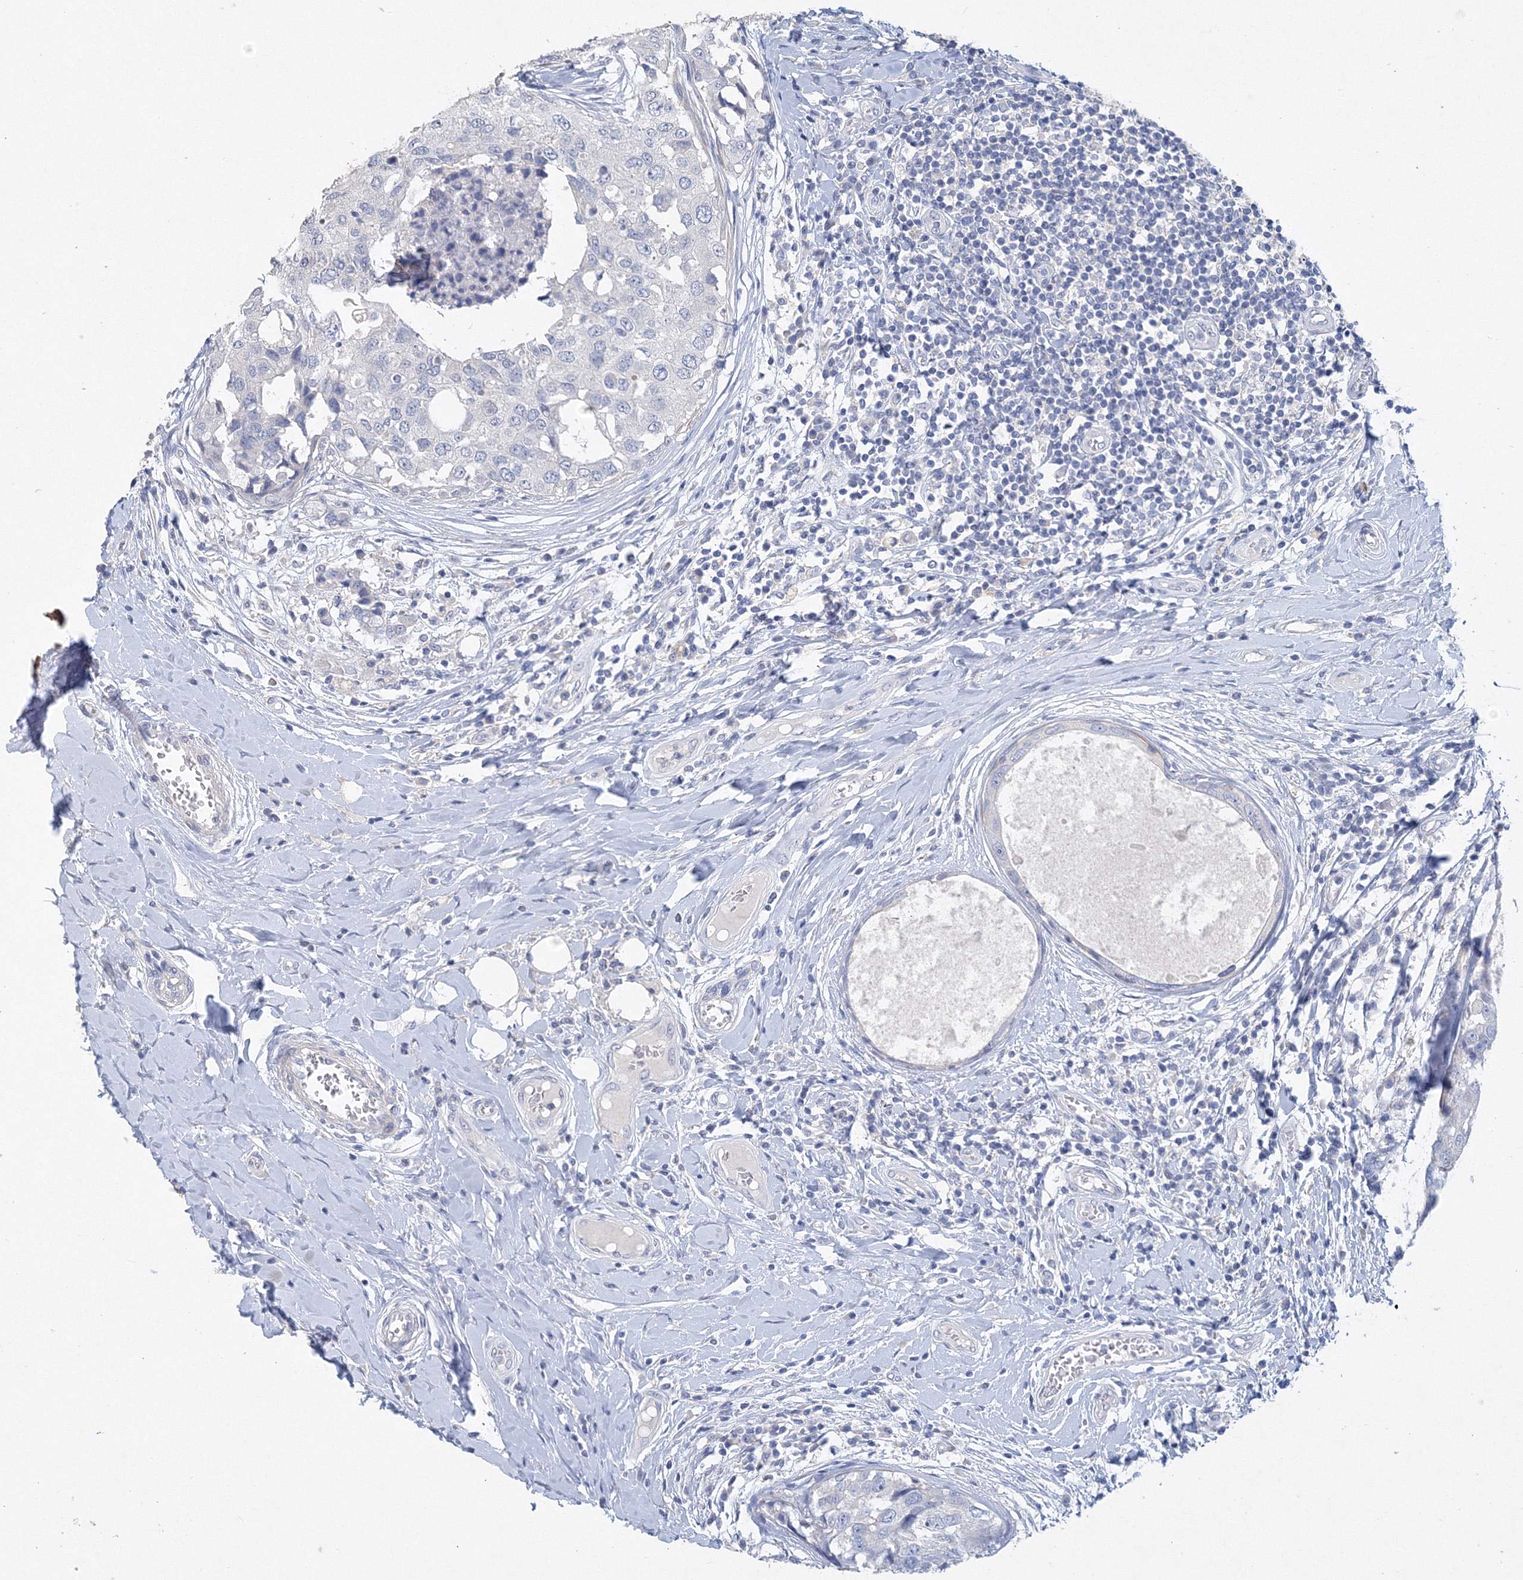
{"staining": {"intensity": "negative", "quantity": "none", "location": "none"}, "tissue": "breast cancer", "cell_type": "Tumor cells", "image_type": "cancer", "snomed": [{"axis": "morphology", "description": "Duct carcinoma"}, {"axis": "topography", "description": "Breast"}], "caption": "Tumor cells show no significant protein expression in breast intraductal carcinoma.", "gene": "OSBPL6", "patient": {"sex": "female", "age": 27}}